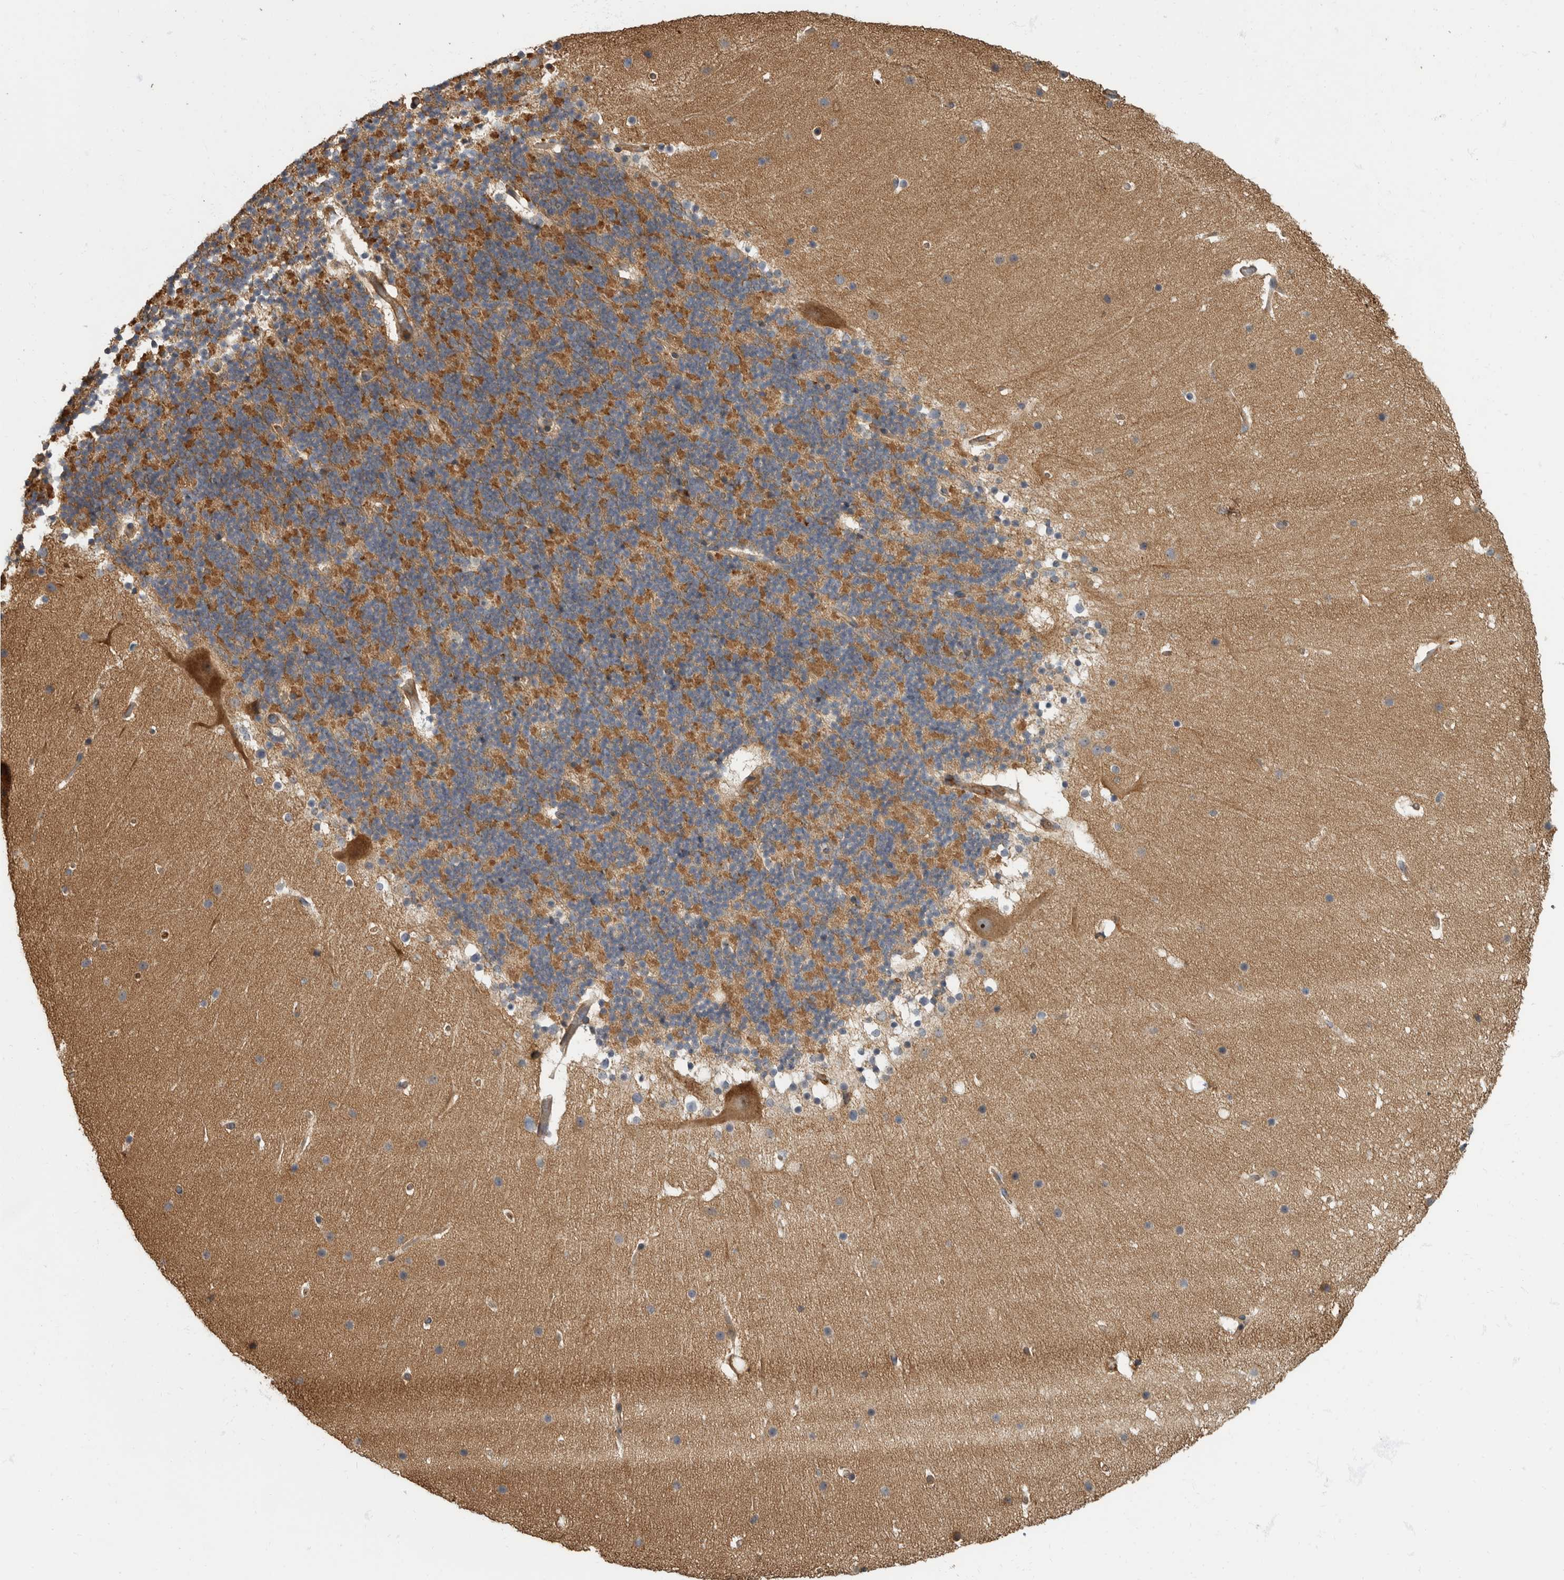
{"staining": {"intensity": "strong", "quantity": ">75%", "location": "cytoplasmic/membranous"}, "tissue": "cerebellum", "cell_type": "Cells in granular layer", "image_type": "normal", "snomed": [{"axis": "morphology", "description": "Normal tissue, NOS"}, {"axis": "topography", "description": "Cerebellum"}], "caption": "A high amount of strong cytoplasmic/membranous expression is identified in approximately >75% of cells in granular layer in benign cerebellum.", "gene": "DAAM1", "patient": {"sex": "male", "age": 57}}